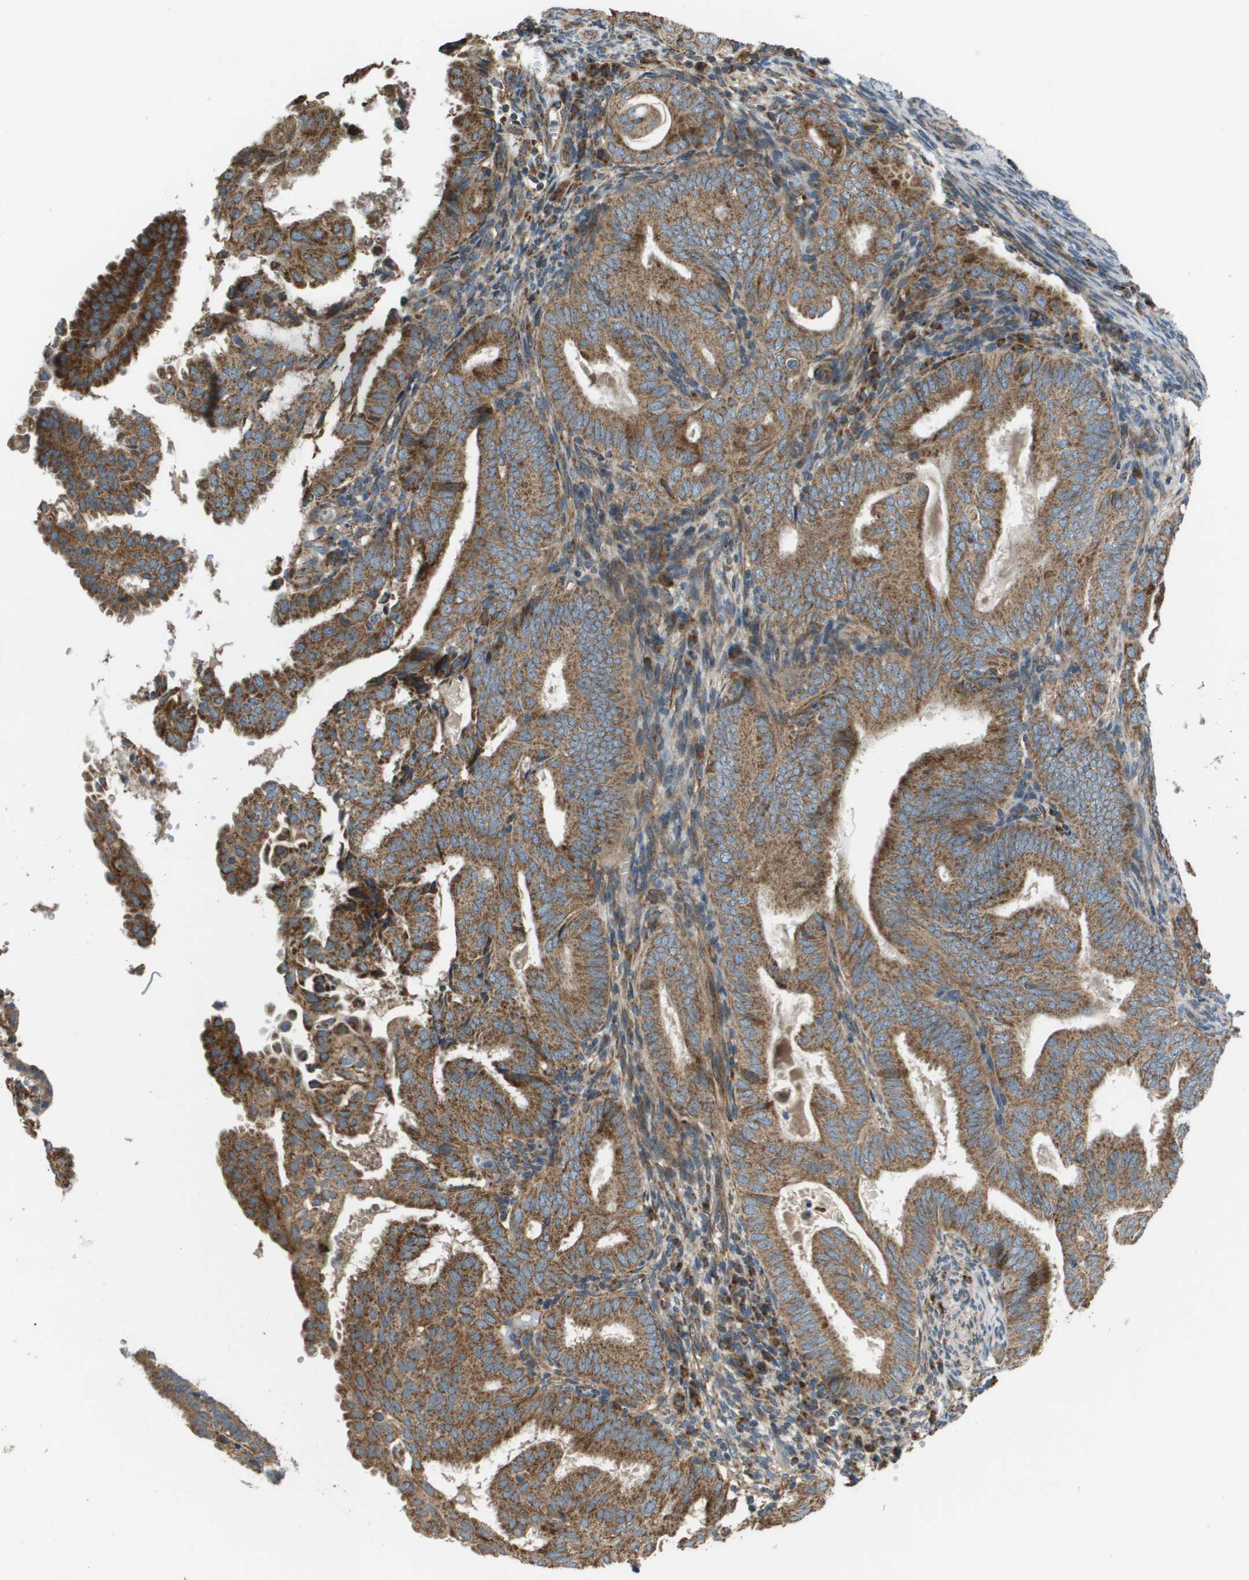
{"staining": {"intensity": "strong", "quantity": ">75%", "location": "cytoplasmic/membranous"}, "tissue": "endometrial cancer", "cell_type": "Tumor cells", "image_type": "cancer", "snomed": [{"axis": "morphology", "description": "Adenocarcinoma, NOS"}, {"axis": "topography", "description": "Endometrium"}], "caption": "Immunohistochemistry image of neoplastic tissue: endometrial cancer stained using IHC displays high levels of strong protein expression localized specifically in the cytoplasmic/membranous of tumor cells, appearing as a cytoplasmic/membranous brown color.", "gene": "NRK", "patient": {"sex": "female", "age": 58}}